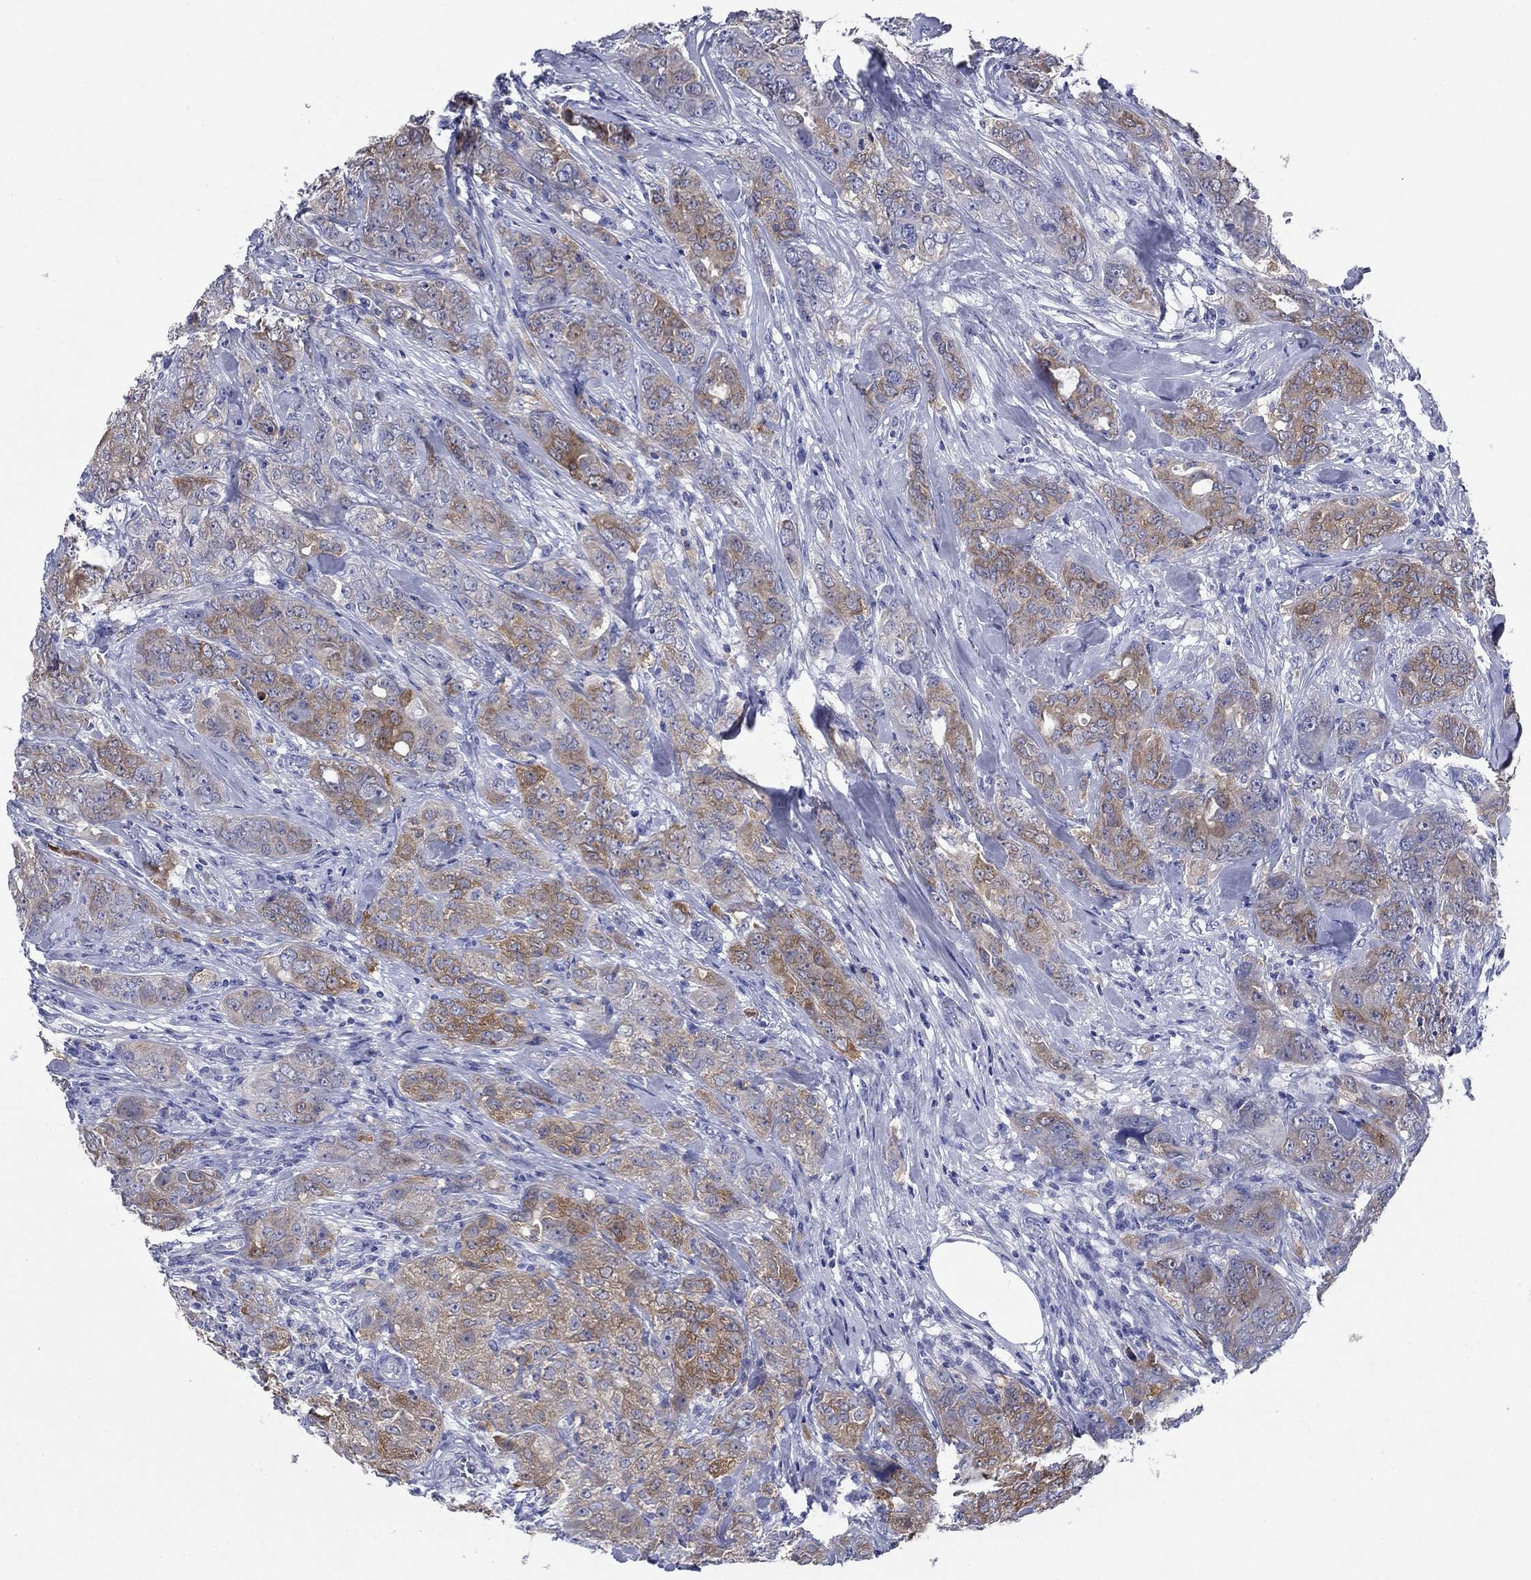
{"staining": {"intensity": "moderate", "quantity": ">75%", "location": "cytoplasmic/membranous"}, "tissue": "breast cancer", "cell_type": "Tumor cells", "image_type": "cancer", "snomed": [{"axis": "morphology", "description": "Duct carcinoma"}, {"axis": "topography", "description": "Breast"}], "caption": "Human breast cancer stained with a brown dye reveals moderate cytoplasmic/membranous positive expression in approximately >75% of tumor cells.", "gene": "SULT2B1", "patient": {"sex": "female", "age": 43}}